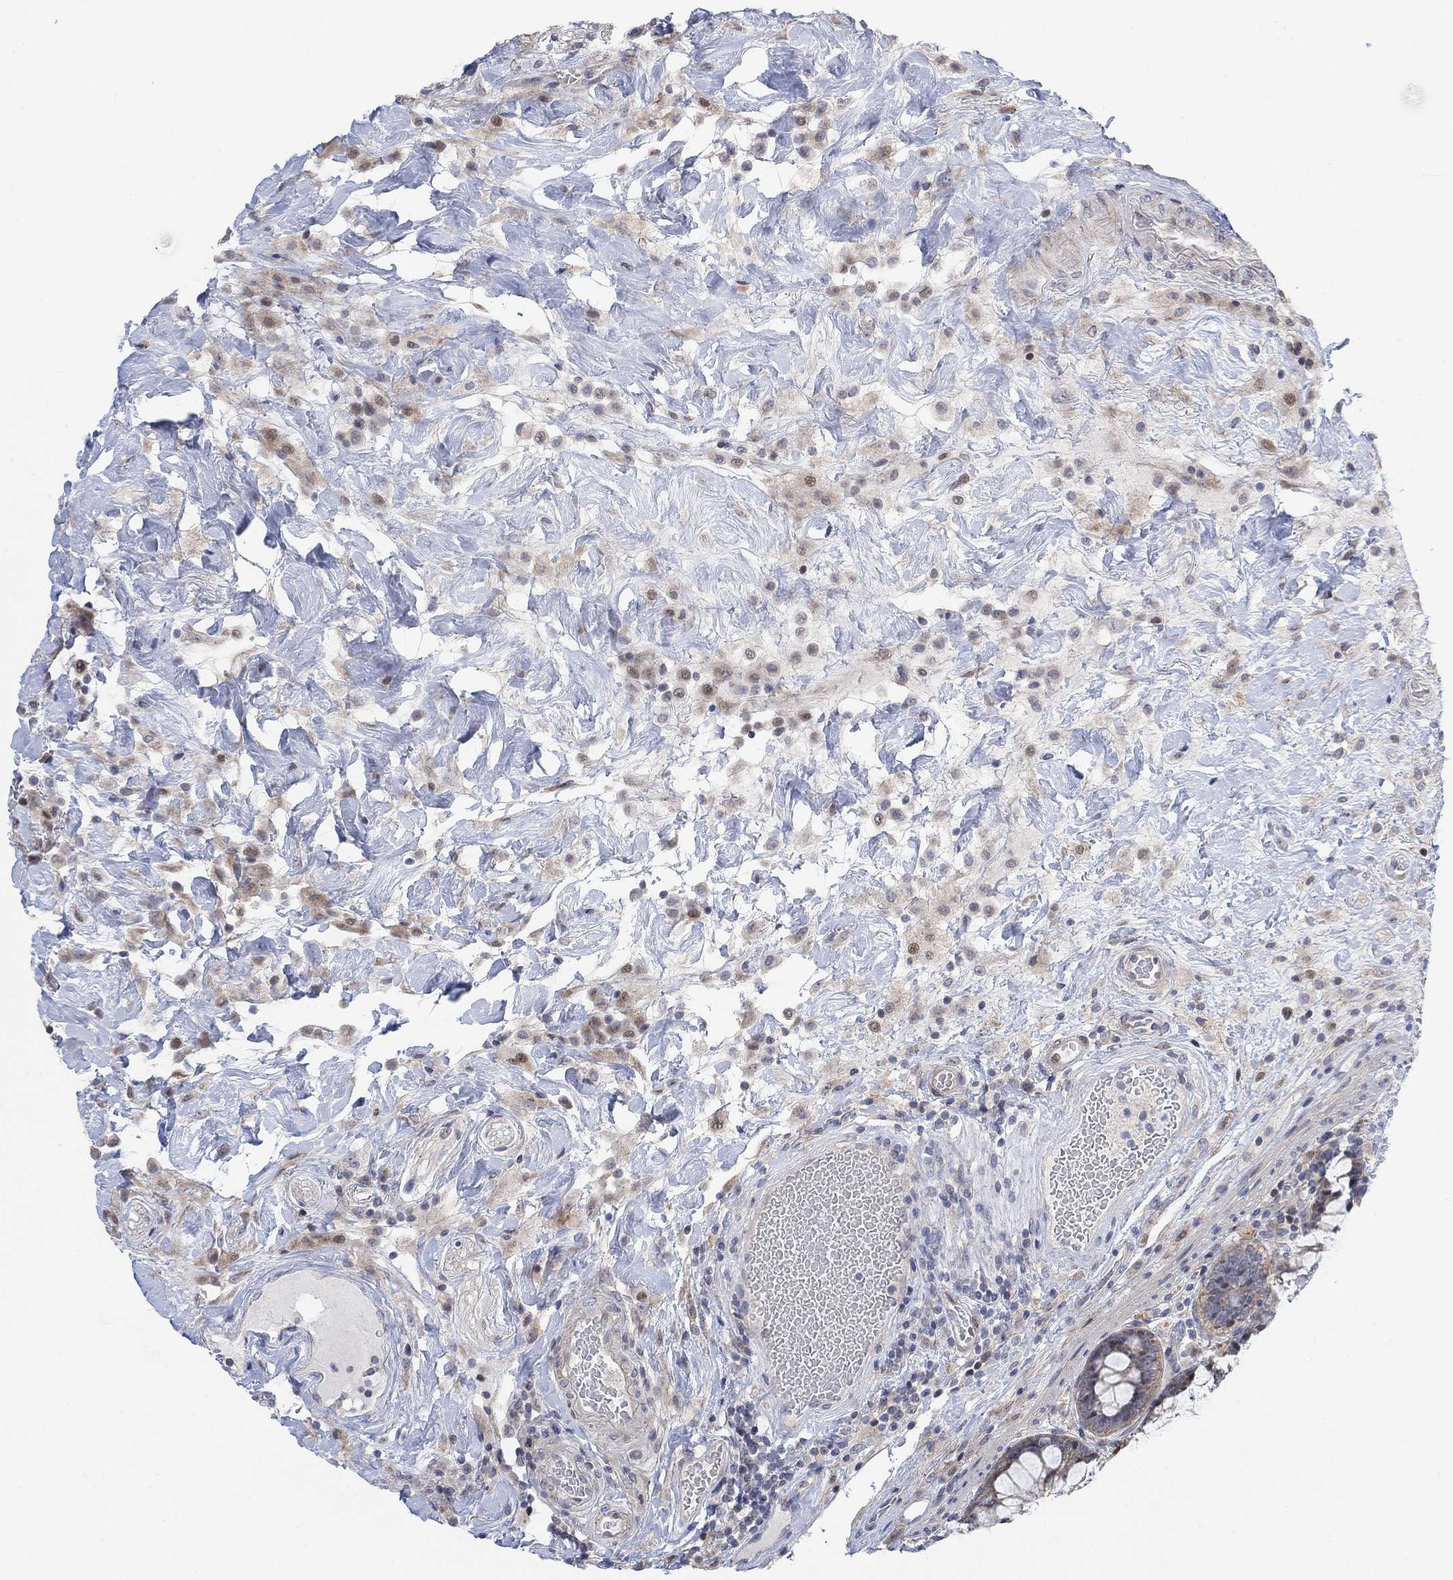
{"staining": {"intensity": "moderate", "quantity": "<25%", "location": "cytoplasmic/membranous"}, "tissue": "colorectal cancer", "cell_type": "Tumor cells", "image_type": "cancer", "snomed": [{"axis": "morphology", "description": "Adenocarcinoma, NOS"}, {"axis": "topography", "description": "Colon"}], "caption": "Immunohistochemistry photomicrograph of neoplastic tissue: human adenocarcinoma (colorectal) stained using immunohistochemistry (IHC) demonstrates low levels of moderate protein expression localized specifically in the cytoplasmic/membranous of tumor cells, appearing as a cytoplasmic/membranous brown color.", "gene": "CNTF", "patient": {"sex": "female", "age": 69}}